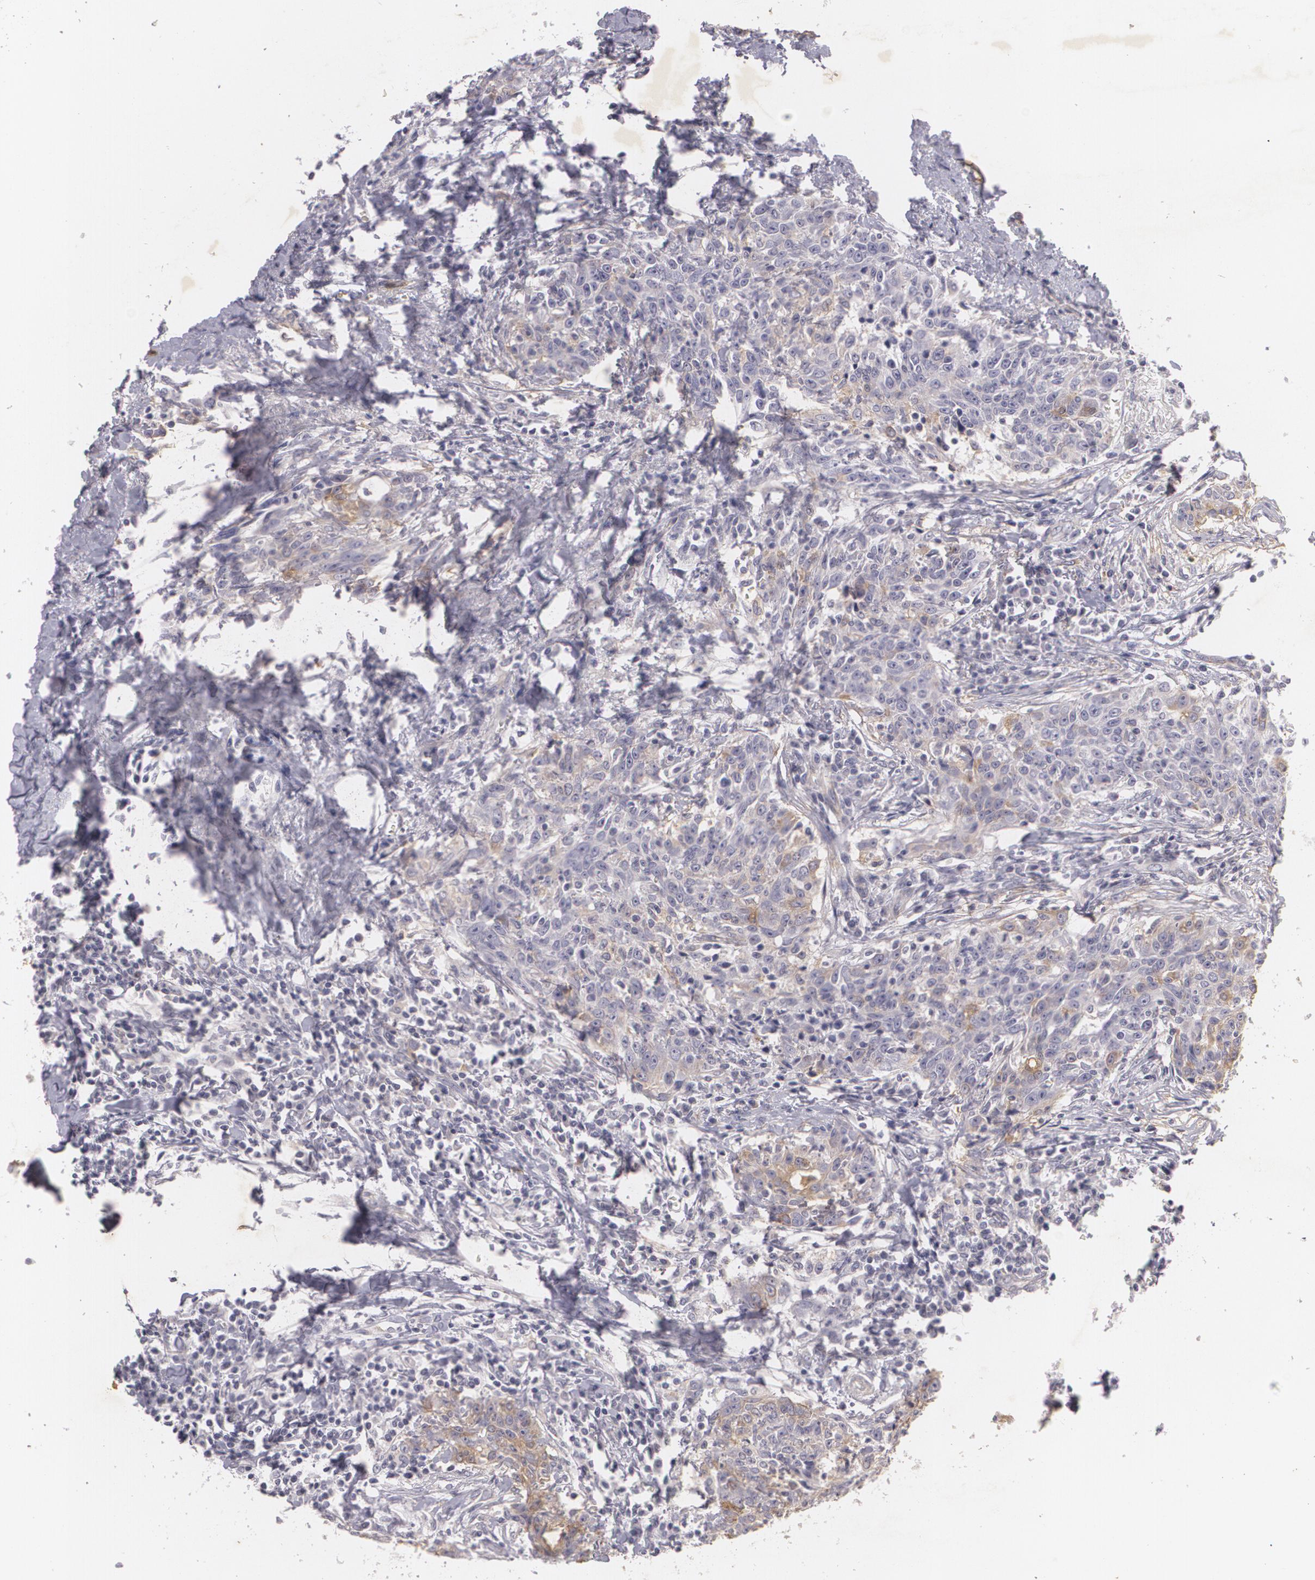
{"staining": {"intensity": "weak", "quantity": ">75%", "location": "cytoplasmic/membranous"}, "tissue": "breast cancer", "cell_type": "Tumor cells", "image_type": "cancer", "snomed": [{"axis": "morphology", "description": "Duct carcinoma"}, {"axis": "topography", "description": "Breast"}], "caption": "Breast invasive ductal carcinoma stained with DAB (3,3'-diaminobenzidine) immunohistochemistry (IHC) reveals low levels of weak cytoplasmic/membranous staining in approximately >75% of tumor cells.", "gene": "KCNA4", "patient": {"sex": "female", "age": 50}}